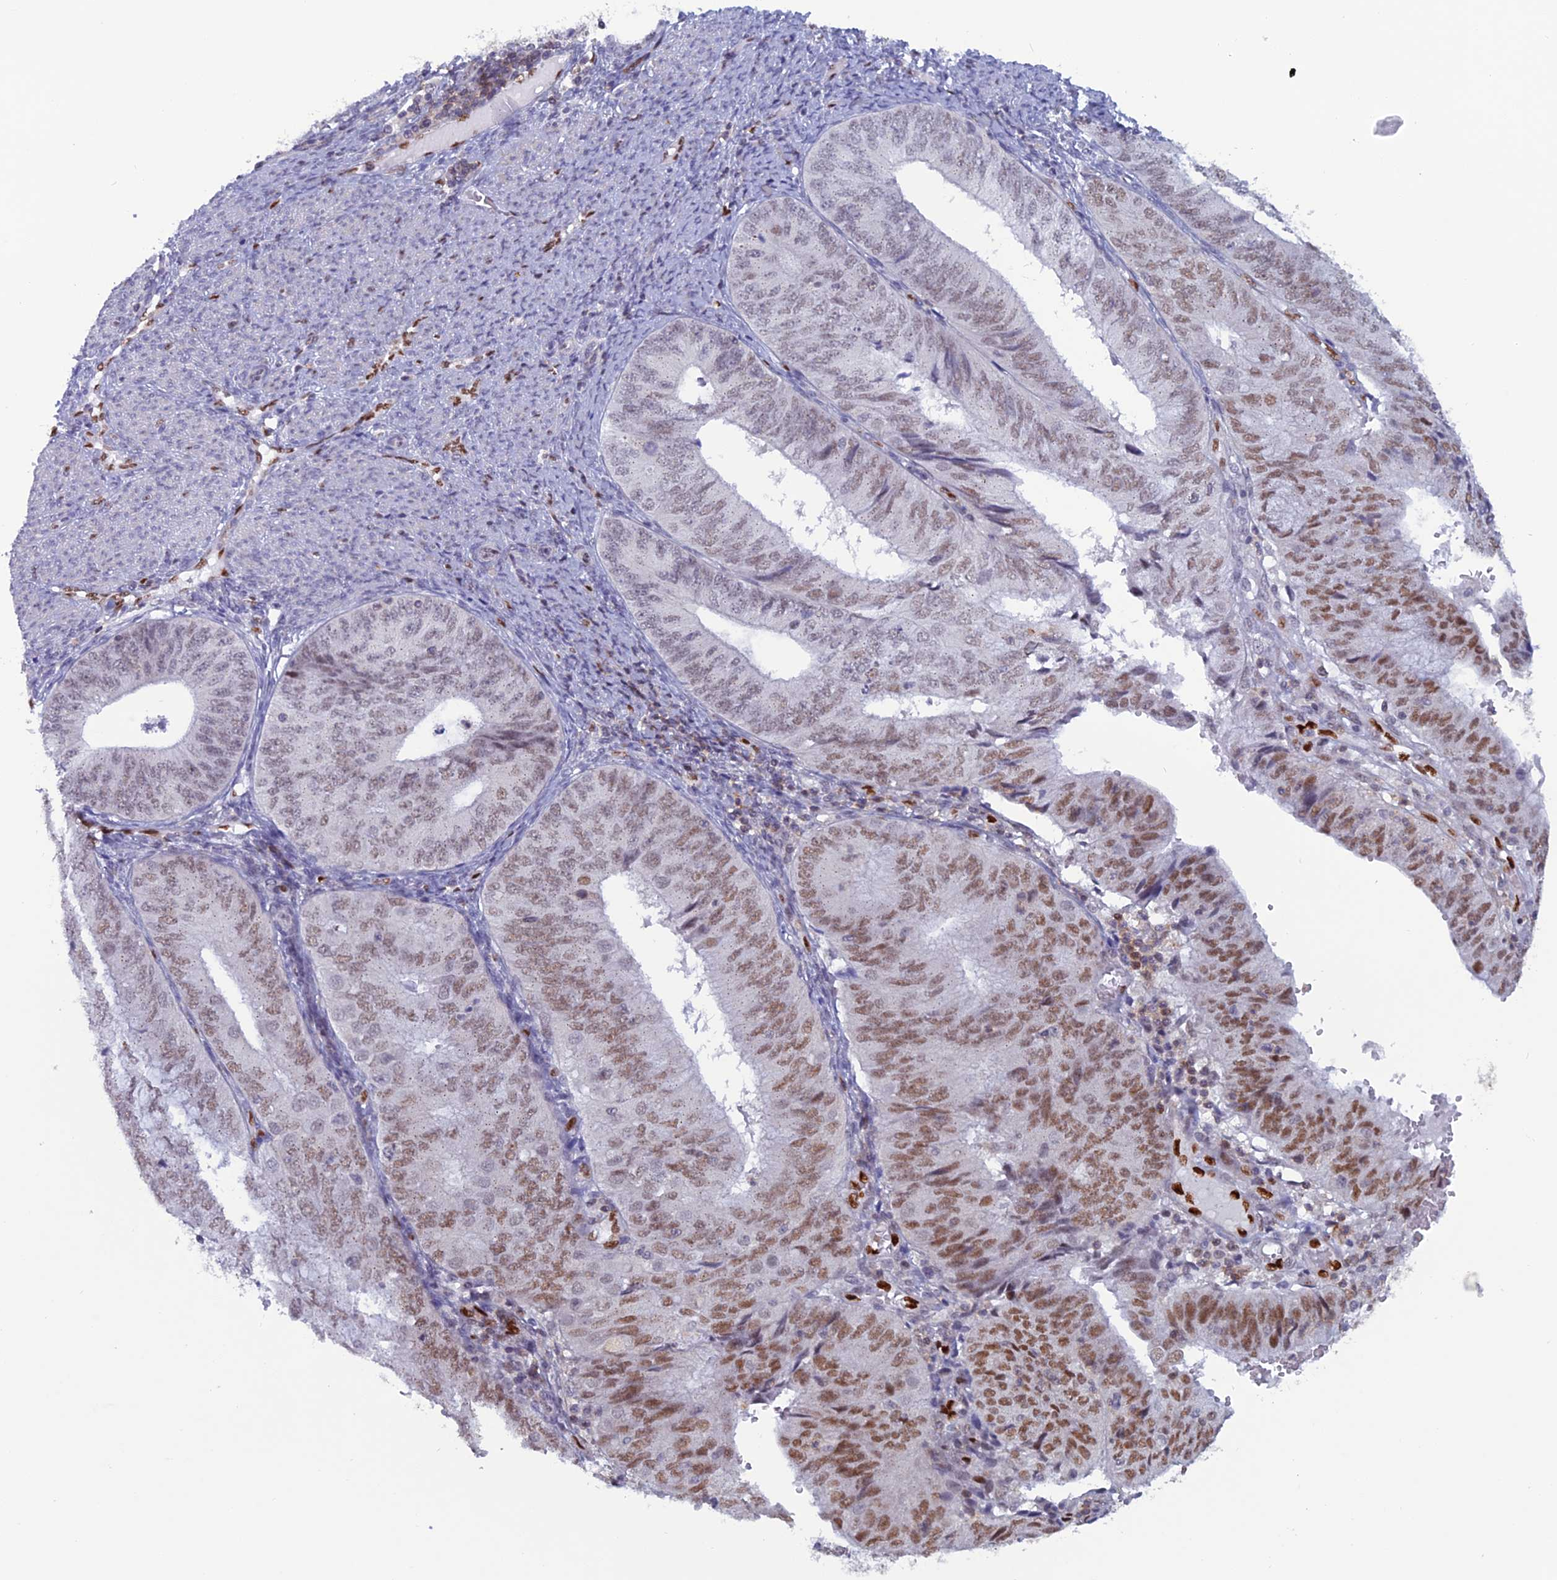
{"staining": {"intensity": "moderate", "quantity": "25%-75%", "location": "nuclear"}, "tissue": "endometrial cancer", "cell_type": "Tumor cells", "image_type": "cancer", "snomed": [{"axis": "morphology", "description": "Adenocarcinoma, NOS"}, {"axis": "topography", "description": "Endometrium"}], "caption": "Moderate nuclear protein staining is appreciated in approximately 25%-75% of tumor cells in endometrial adenocarcinoma. The protein is stained brown, and the nuclei are stained in blue (DAB IHC with brightfield microscopy, high magnification).", "gene": "NOL4L", "patient": {"sex": "female", "age": 68}}